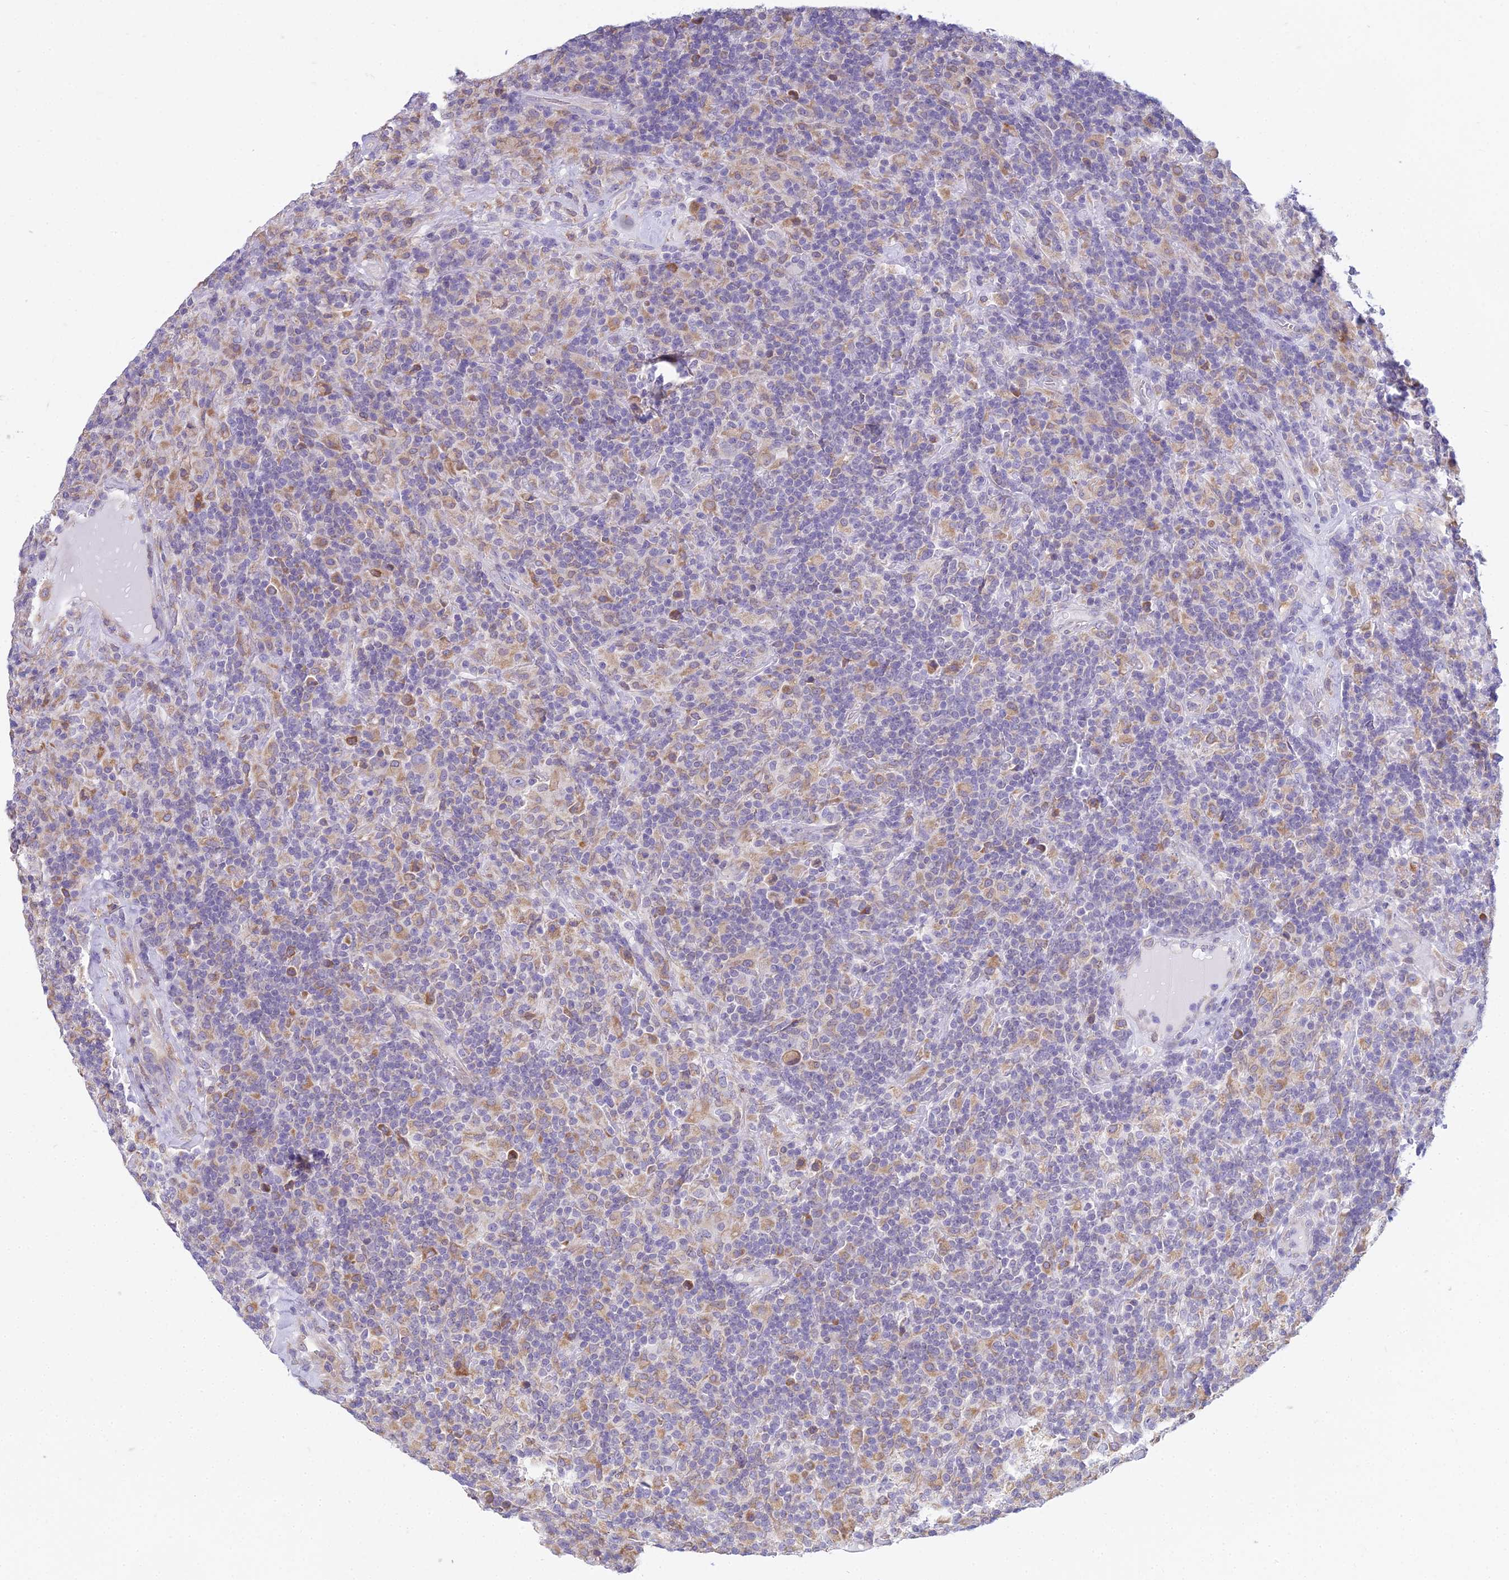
{"staining": {"intensity": "moderate", "quantity": "<25%", "location": "cytoplasmic/membranous"}, "tissue": "lymphoma", "cell_type": "Tumor cells", "image_type": "cancer", "snomed": [{"axis": "morphology", "description": "Hodgkin's disease, NOS"}, {"axis": "topography", "description": "Lymph node"}], "caption": "The micrograph shows staining of lymphoma, revealing moderate cytoplasmic/membranous protein staining (brown color) within tumor cells.", "gene": "HM13", "patient": {"sex": "male", "age": 70}}